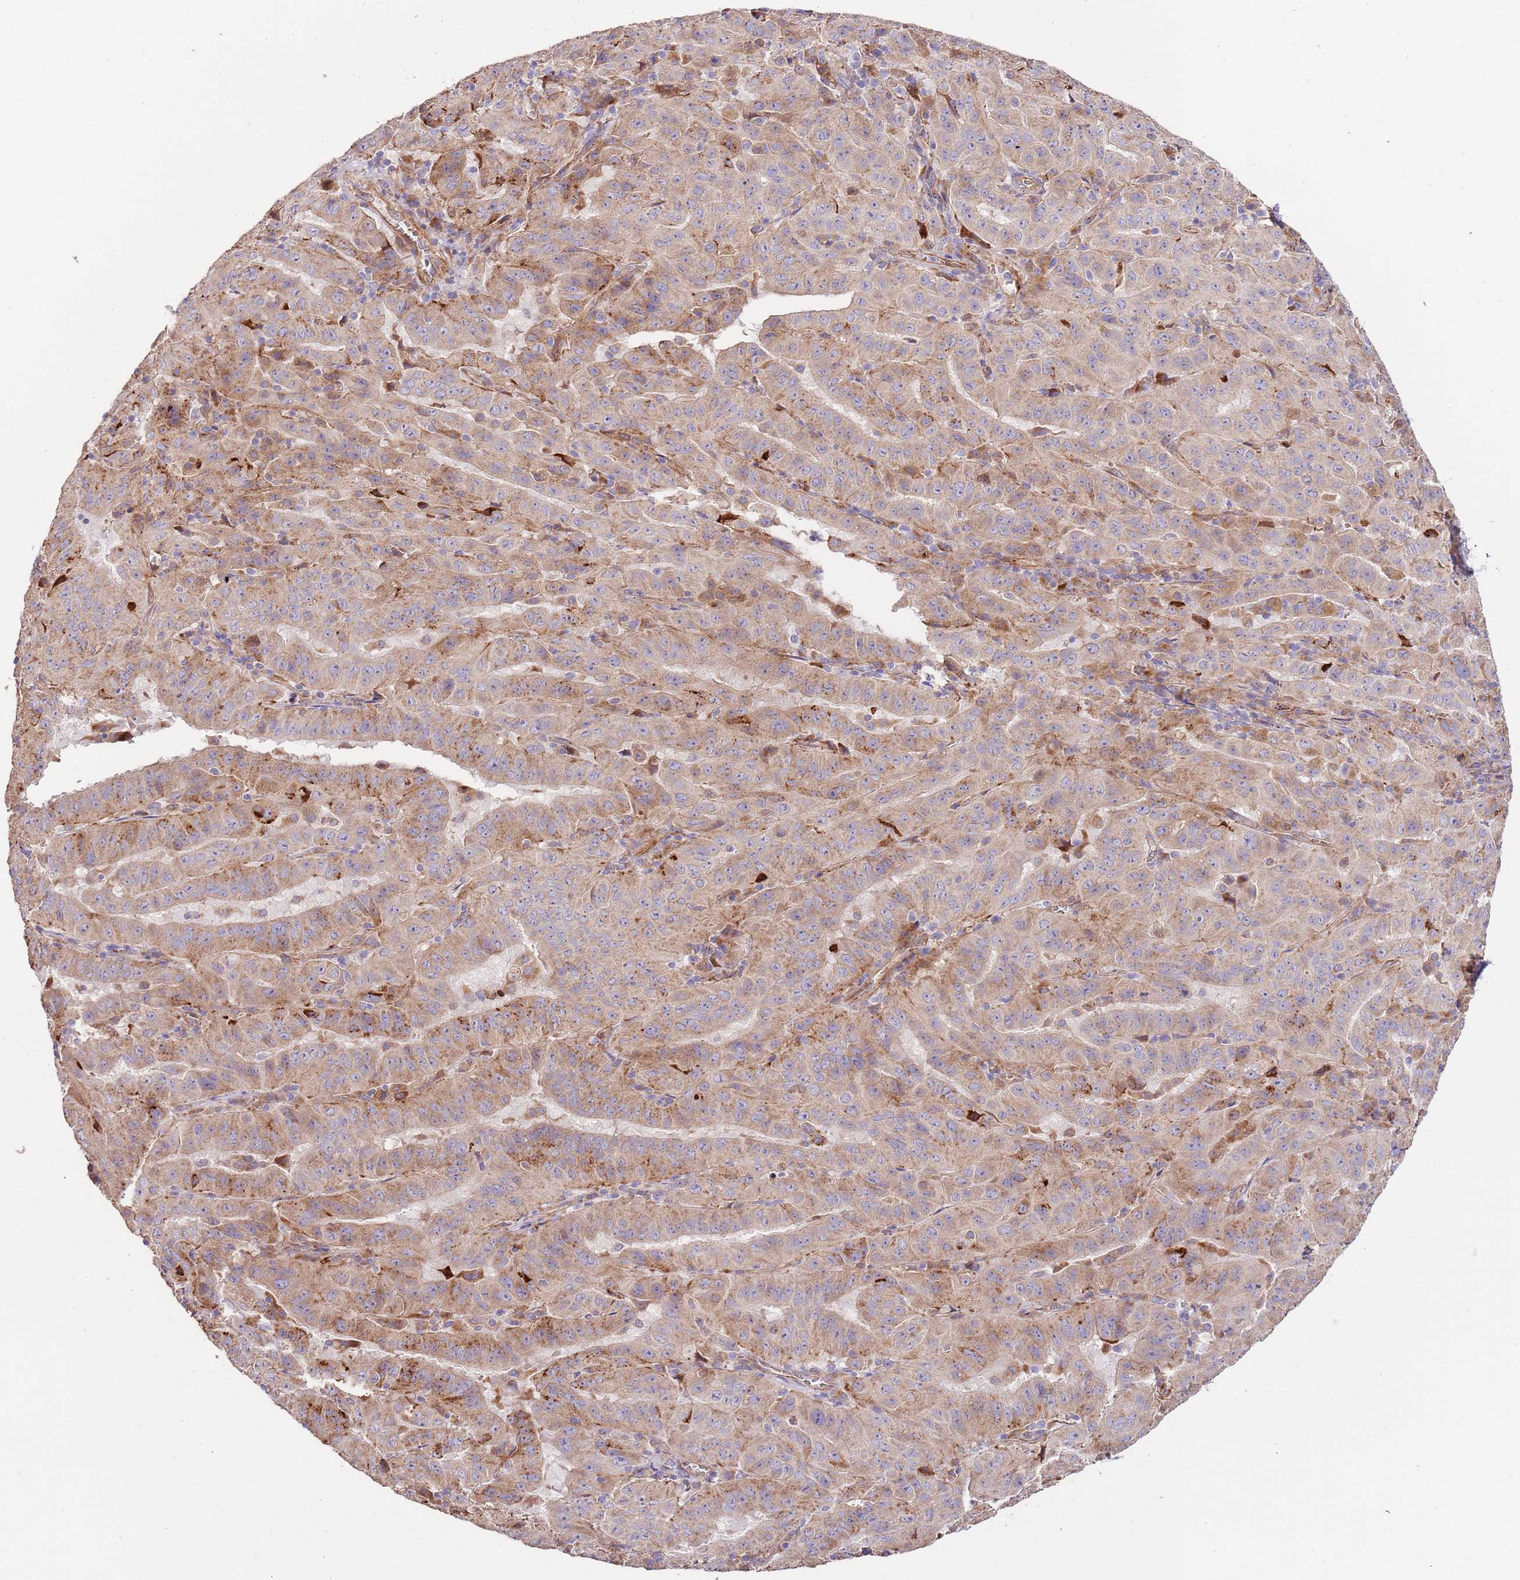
{"staining": {"intensity": "moderate", "quantity": "25%-75%", "location": "cytoplasmic/membranous"}, "tissue": "pancreatic cancer", "cell_type": "Tumor cells", "image_type": "cancer", "snomed": [{"axis": "morphology", "description": "Adenocarcinoma, NOS"}, {"axis": "topography", "description": "Pancreas"}], "caption": "A brown stain labels moderate cytoplasmic/membranous expression of a protein in pancreatic adenocarcinoma tumor cells.", "gene": "DOCK6", "patient": {"sex": "male", "age": 63}}